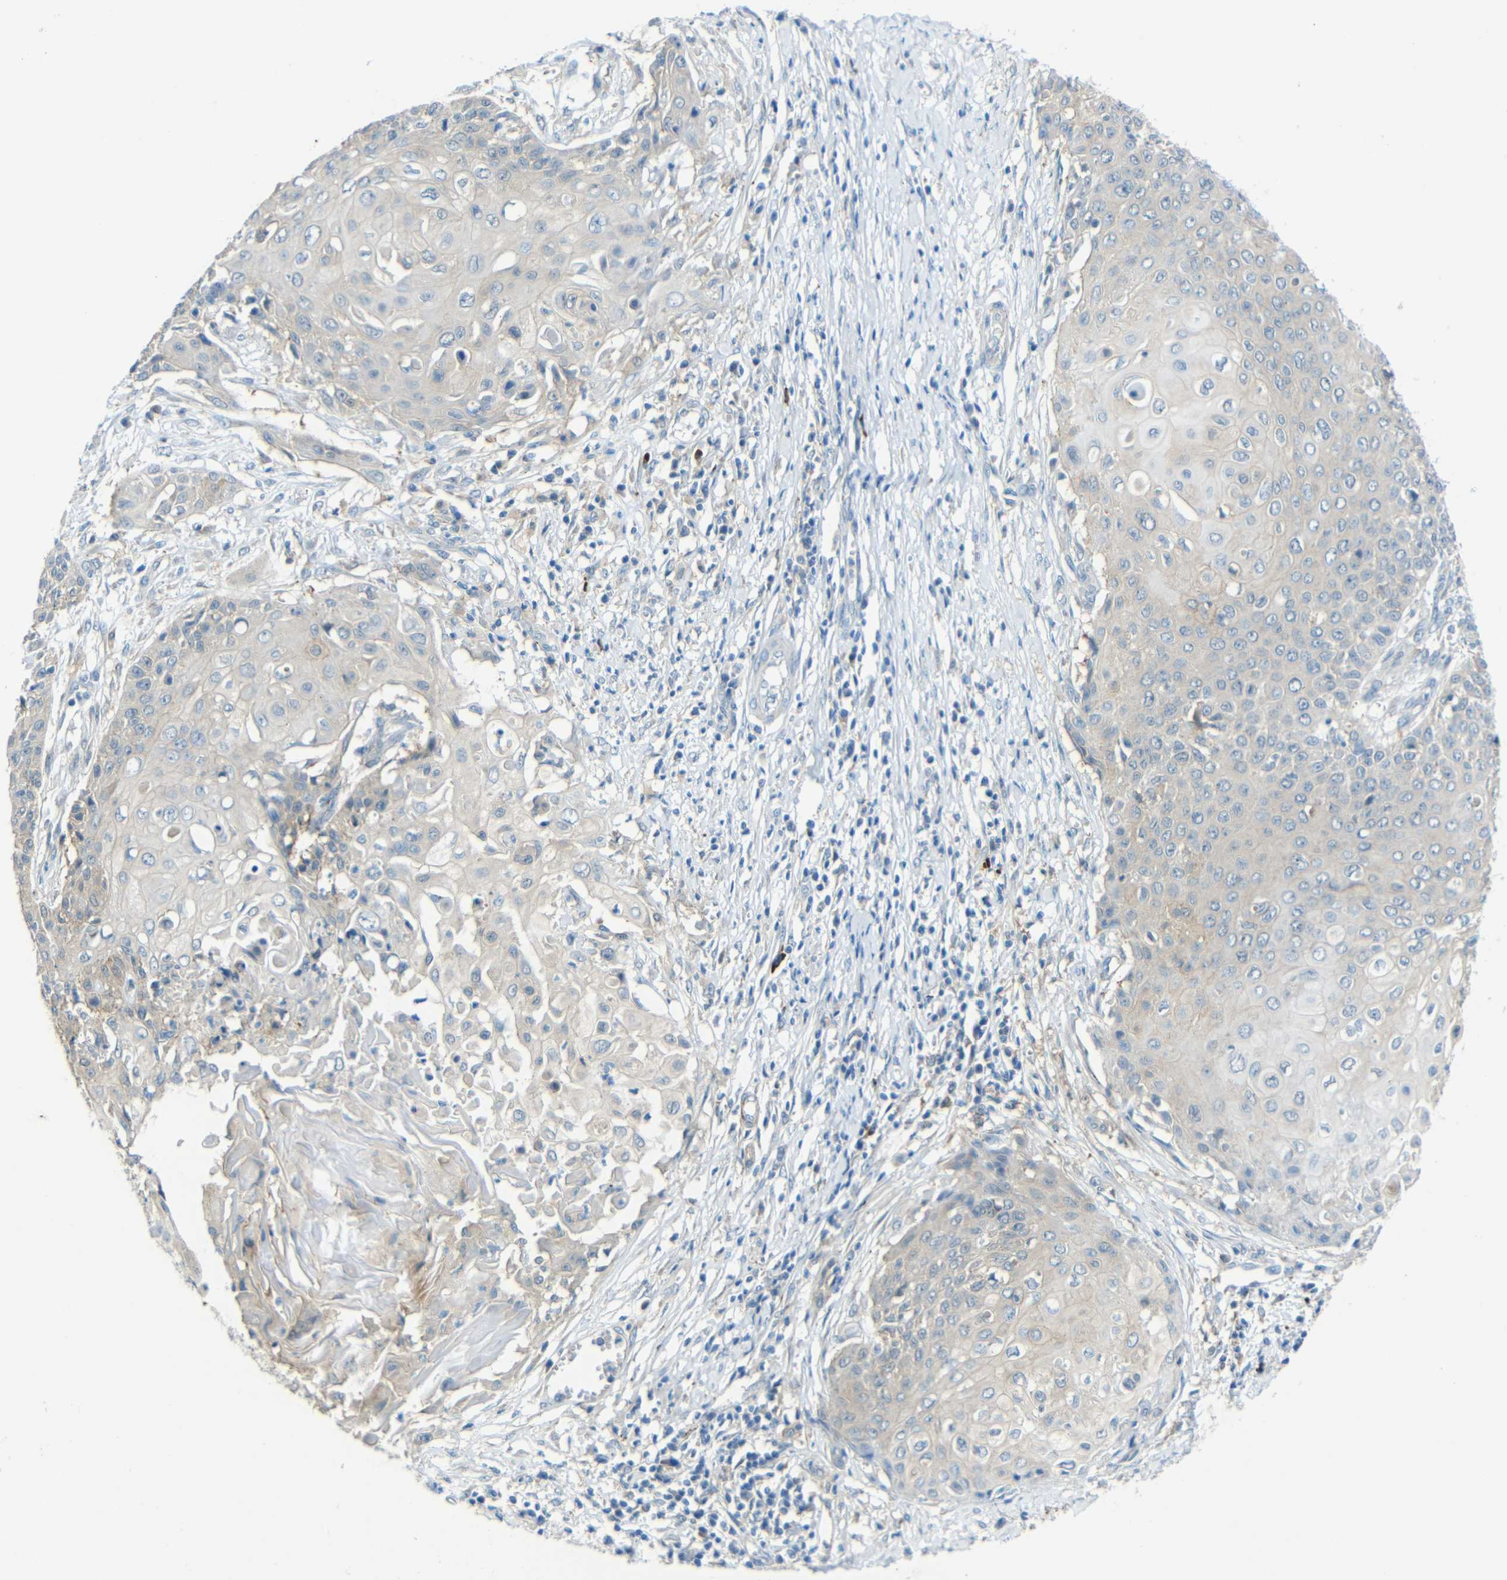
{"staining": {"intensity": "weak", "quantity": "<25%", "location": "cytoplasmic/membranous"}, "tissue": "cervical cancer", "cell_type": "Tumor cells", "image_type": "cancer", "snomed": [{"axis": "morphology", "description": "Squamous cell carcinoma, NOS"}, {"axis": "topography", "description": "Cervix"}], "caption": "Immunohistochemistry of cervical cancer demonstrates no positivity in tumor cells.", "gene": "CYP26B1", "patient": {"sex": "female", "age": 39}}